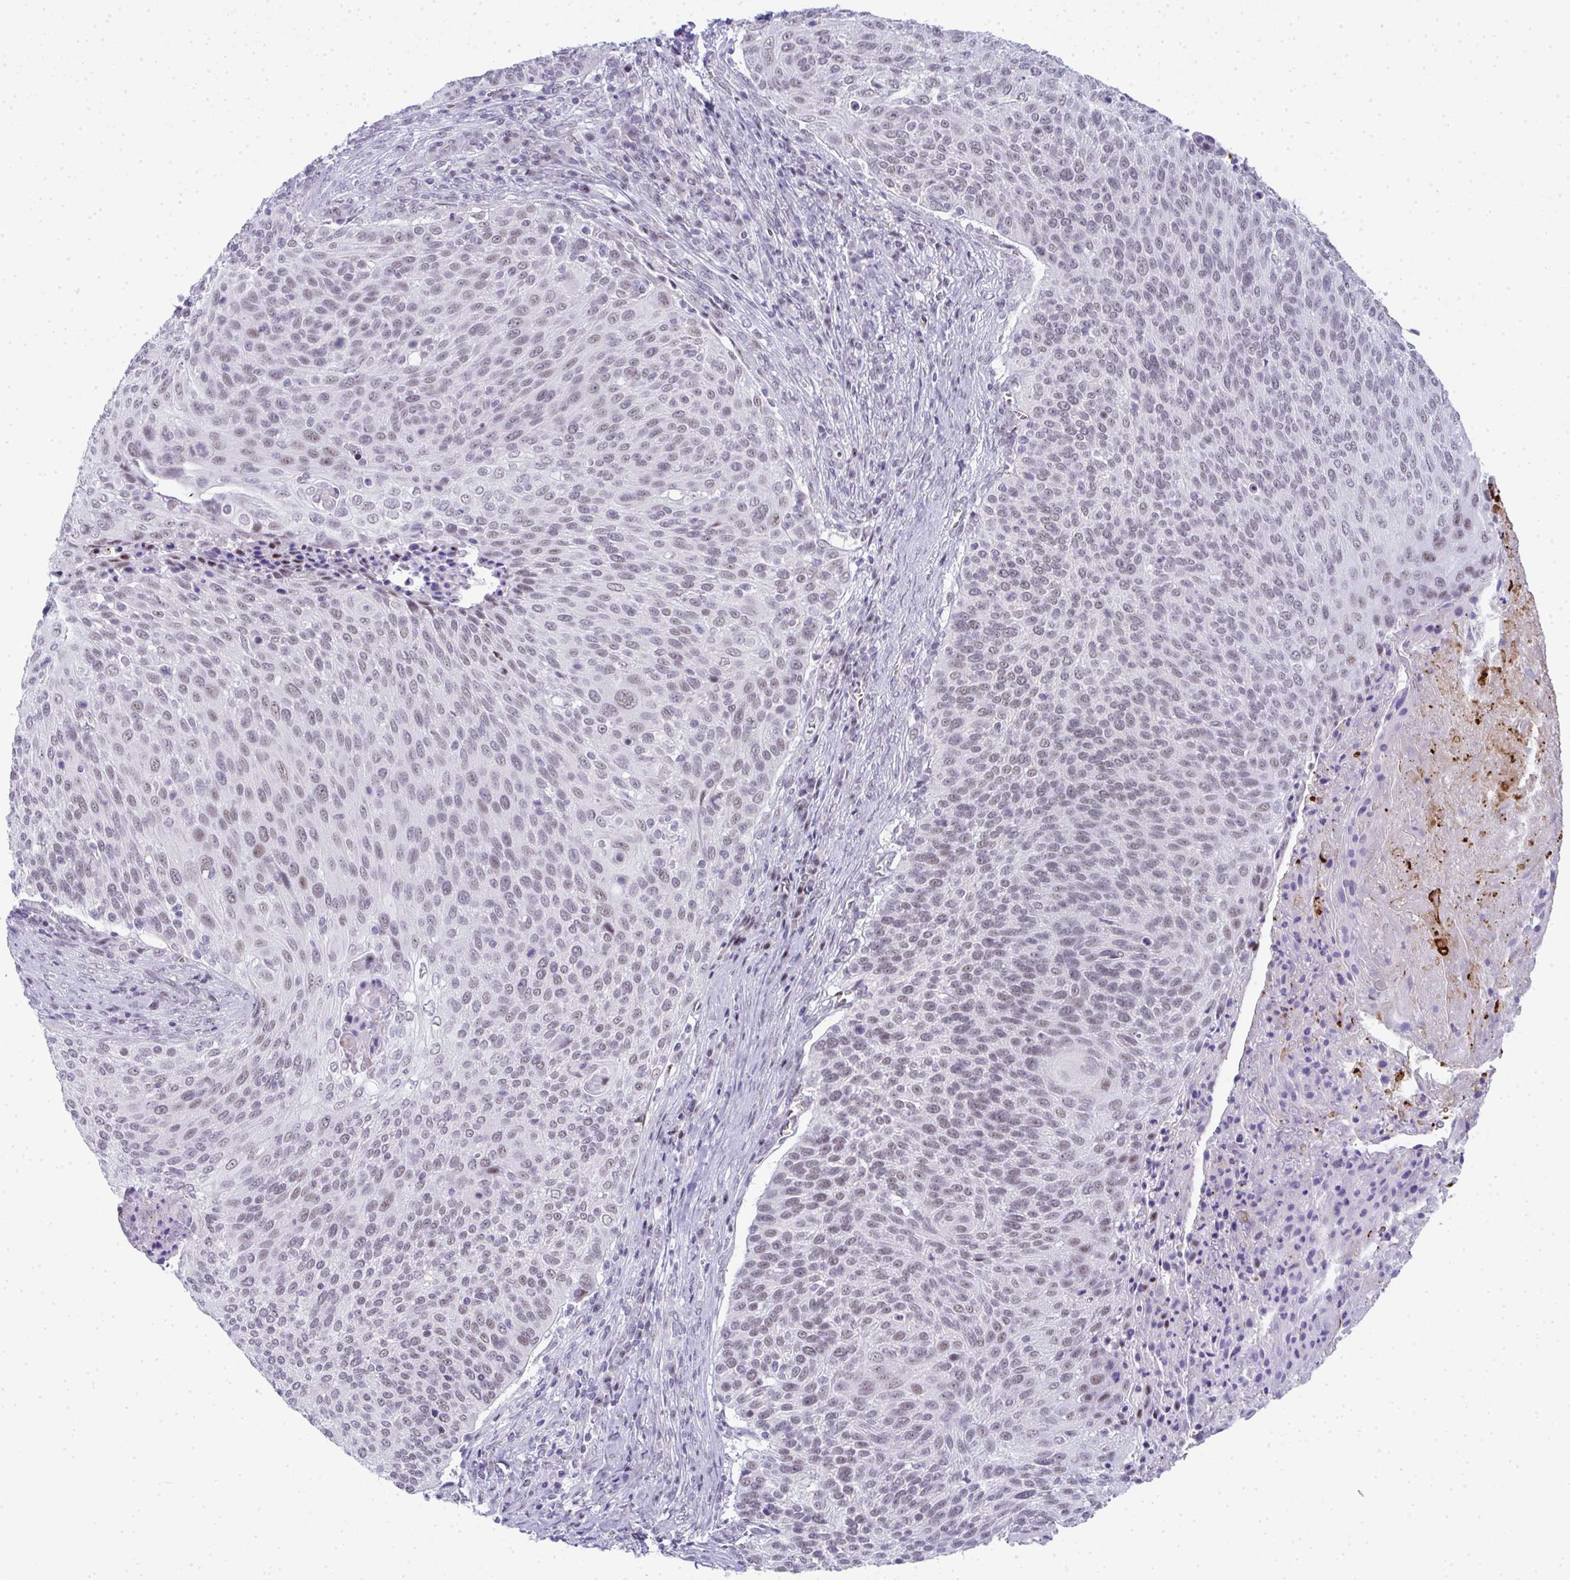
{"staining": {"intensity": "weak", "quantity": "<25%", "location": "nuclear"}, "tissue": "cervical cancer", "cell_type": "Tumor cells", "image_type": "cancer", "snomed": [{"axis": "morphology", "description": "Squamous cell carcinoma, NOS"}, {"axis": "topography", "description": "Cervix"}], "caption": "Squamous cell carcinoma (cervical) was stained to show a protein in brown. There is no significant staining in tumor cells.", "gene": "TNMD", "patient": {"sex": "female", "age": 31}}